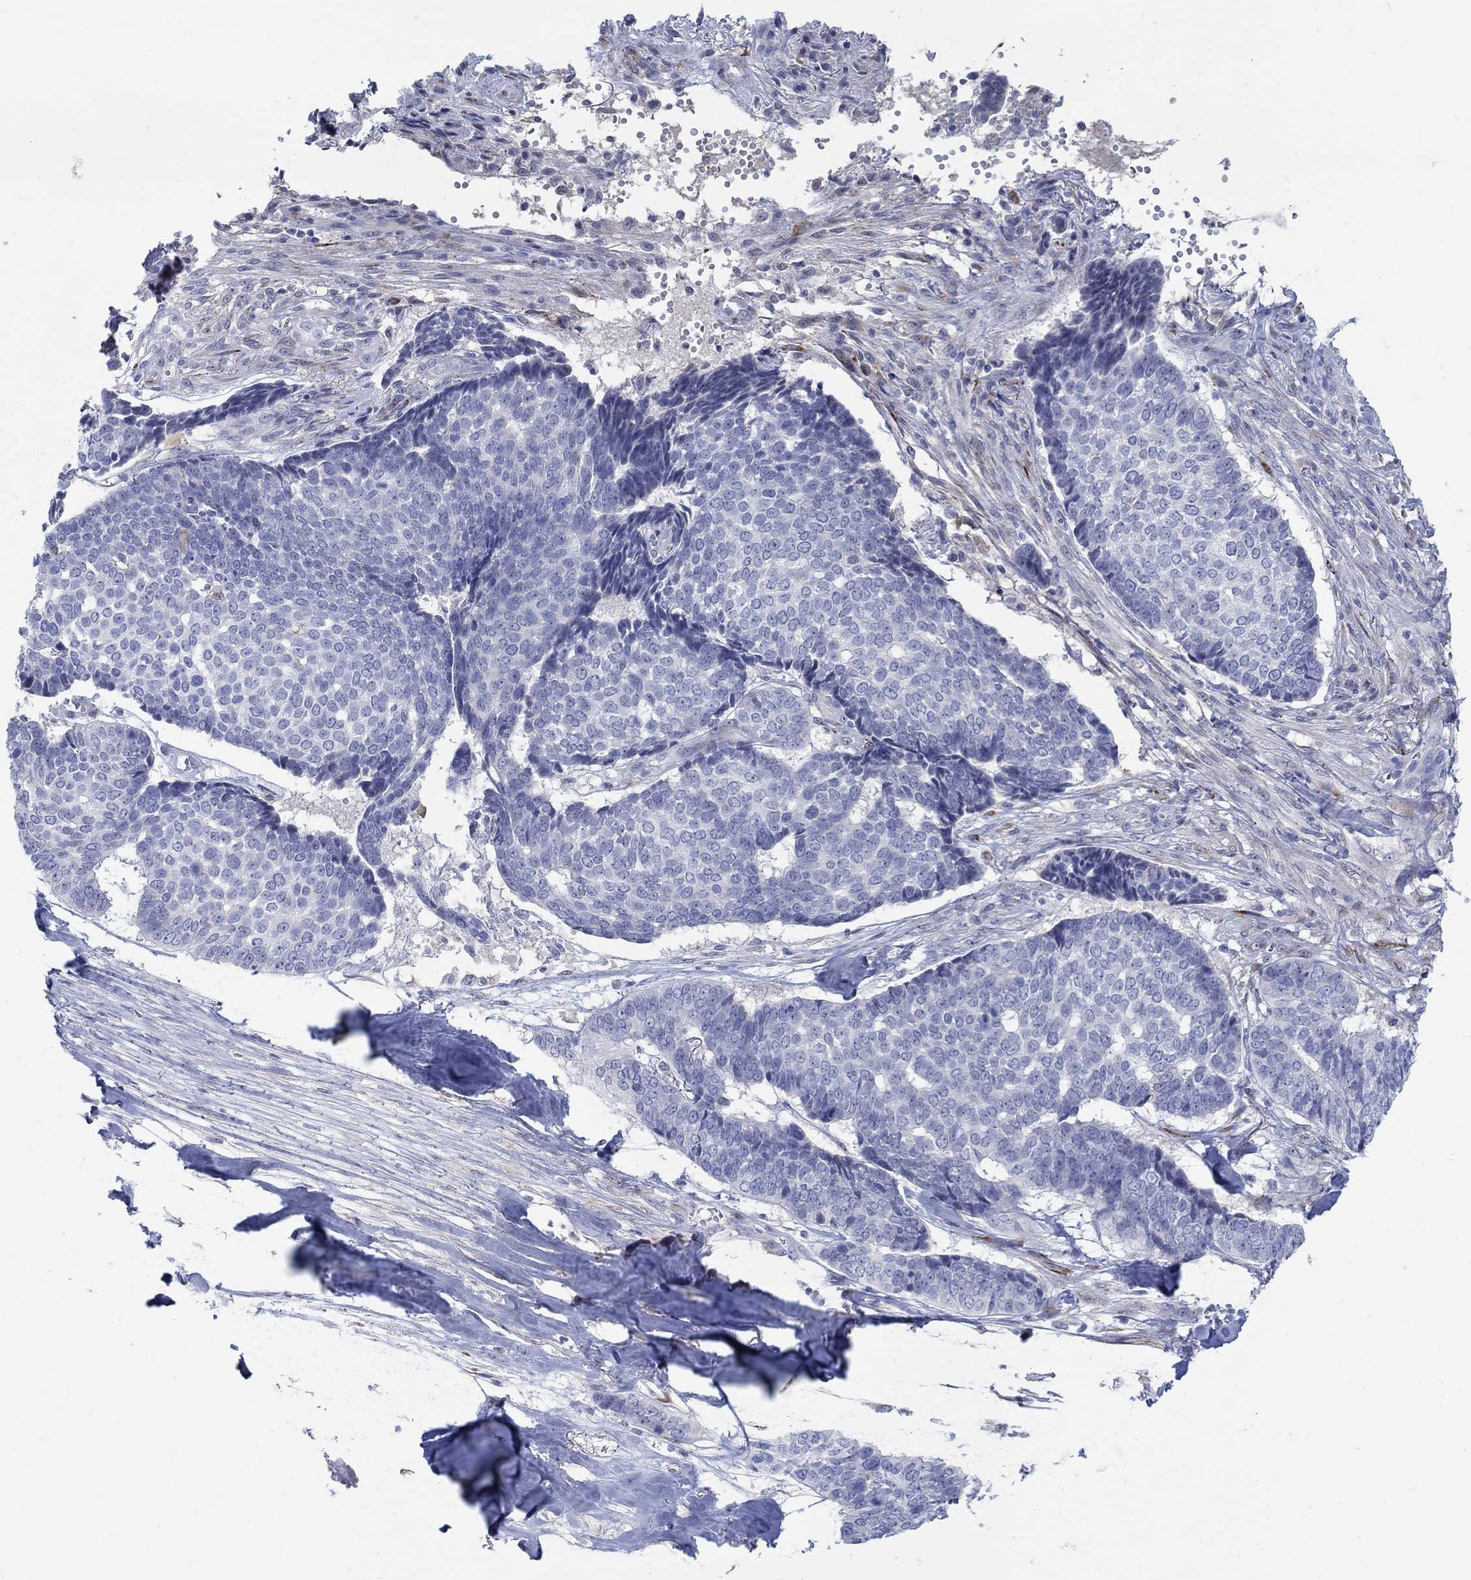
{"staining": {"intensity": "negative", "quantity": "none", "location": "none"}, "tissue": "skin cancer", "cell_type": "Tumor cells", "image_type": "cancer", "snomed": [{"axis": "morphology", "description": "Basal cell carcinoma"}, {"axis": "topography", "description": "Skin"}], "caption": "Human skin cancer stained for a protein using IHC exhibits no staining in tumor cells.", "gene": "REEP2", "patient": {"sex": "male", "age": 86}}